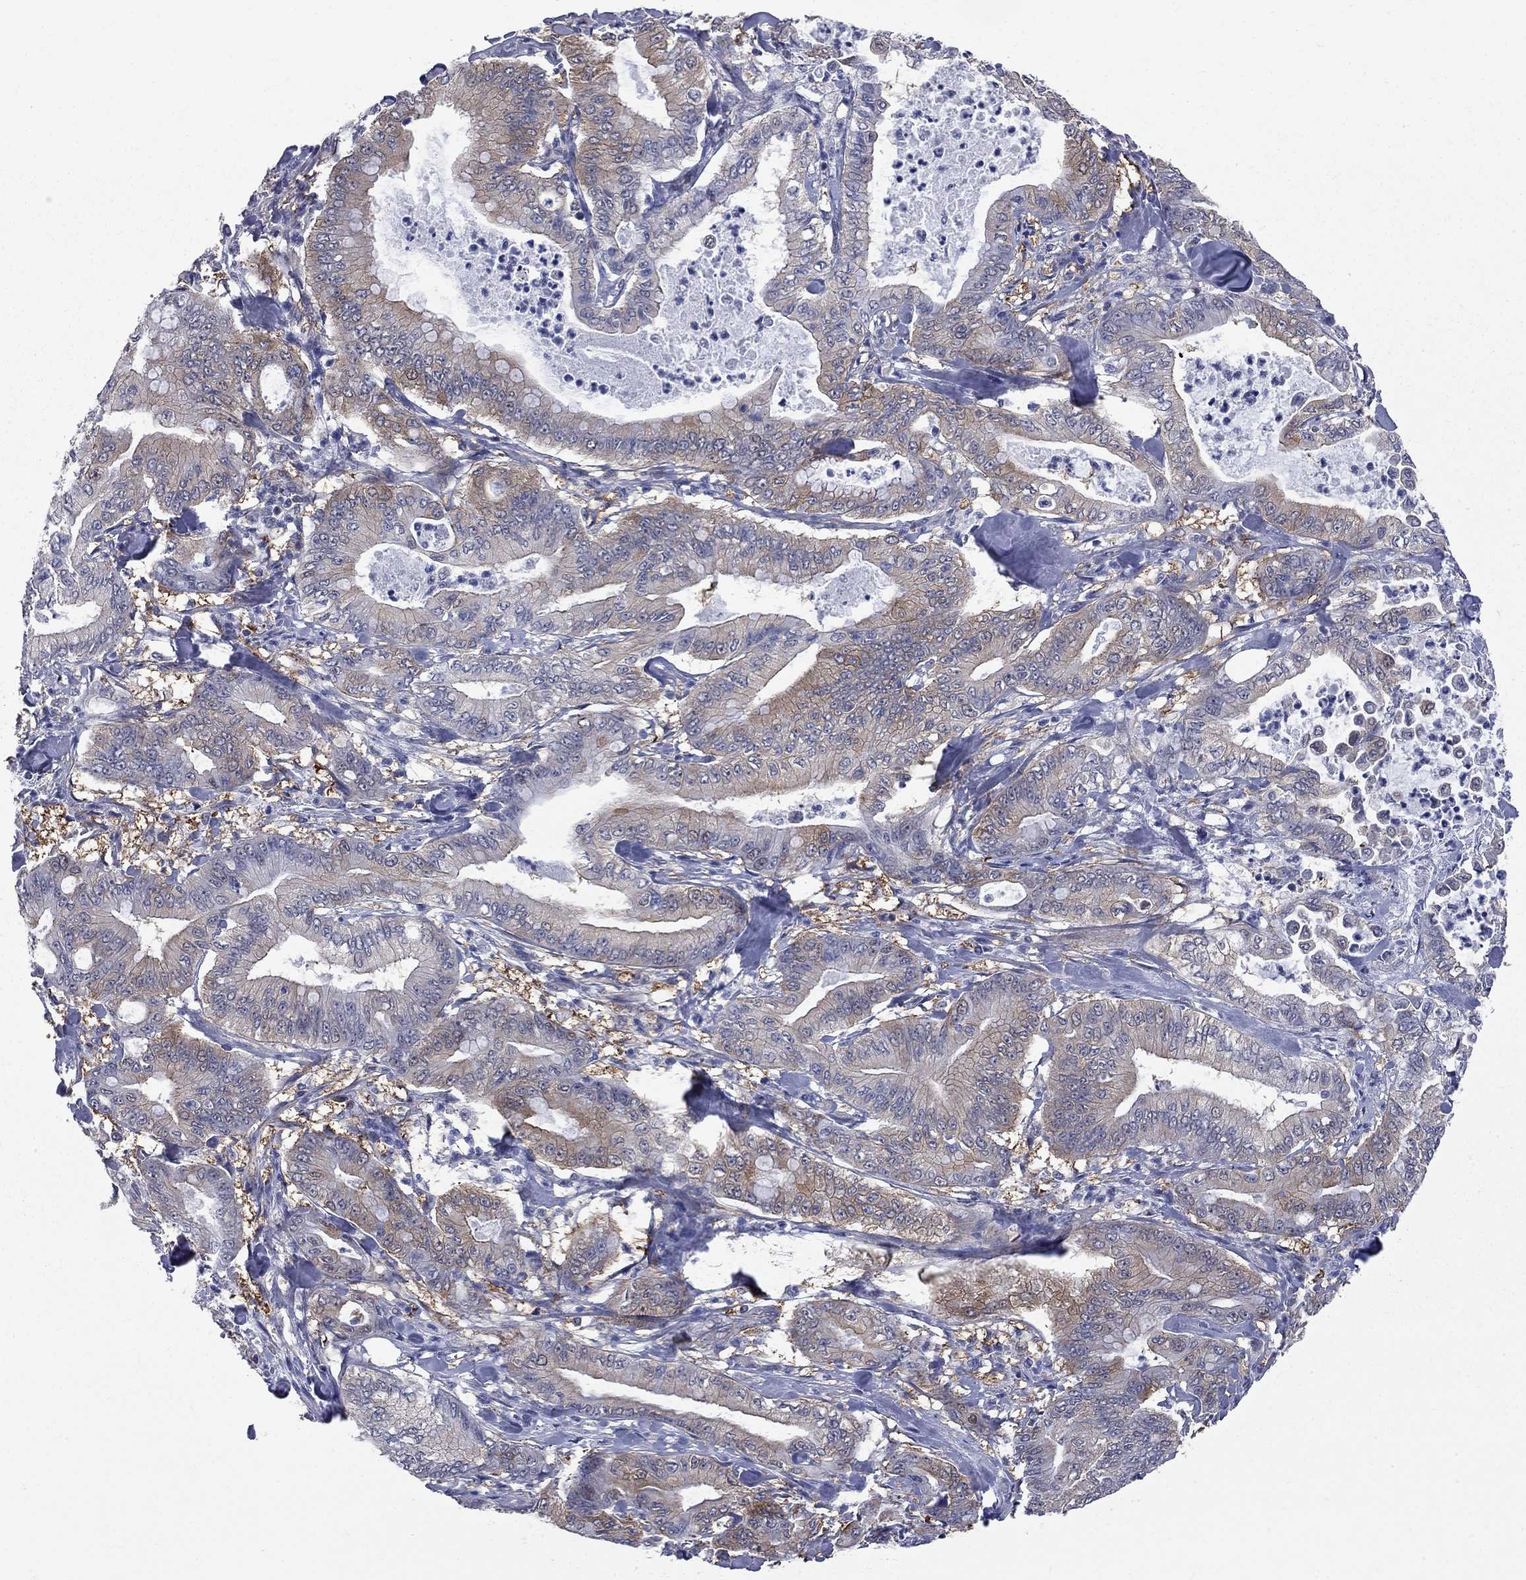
{"staining": {"intensity": "strong", "quantity": "<25%", "location": "cytoplasmic/membranous"}, "tissue": "pancreatic cancer", "cell_type": "Tumor cells", "image_type": "cancer", "snomed": [{"axis": "morphology", "description": "Adenocarcinoma, NOS"}, {"axis": "topography", "description": "Pancreas"}], "caption": "Immunohistochemical staining of human pancreatic cancer (adenocarcinoma) exhibits medium levels of strong cytoplasmic/membranous positivity in about <25% of tumor cells.", "gene": "GALNT8", "patient": {"sex": "male", "age": 71}}